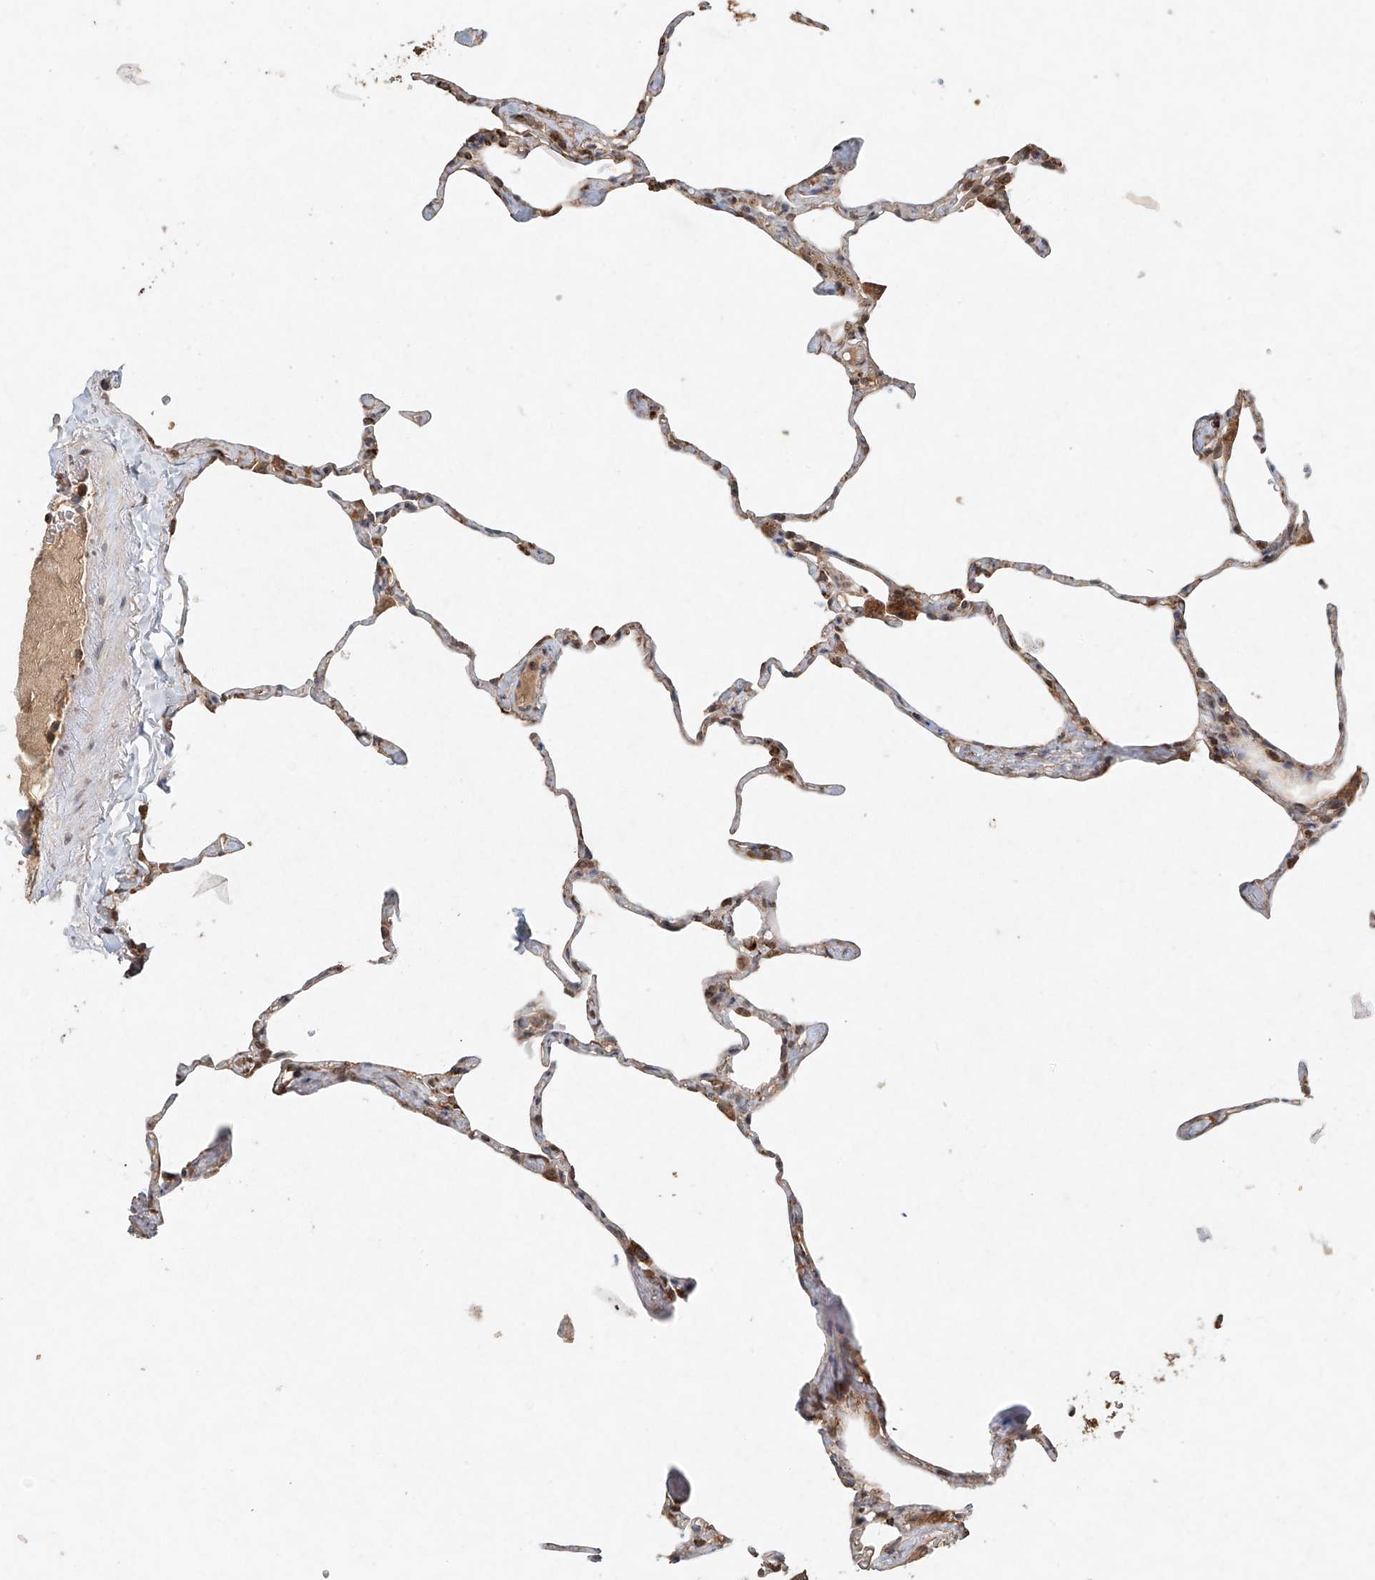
{"staining": {"intensity": "negative", "quantity": "none", "location": "none"}, "tissue": "lung", "cell_type": "Alveolar cells", "image_type": "normal", "snomed": [{"axis": "morphology", "description": "Normal tissue, NOS"}, {"axis": "topography", "description": "Lung"}], "caption": "Immunohistochemistry histopathology image of normal human lung stained for a protein (brown), which demonstrates no staining in alveolar cells. (Brightfield microscopy of DAB immunohistochemistry (IHC) at high magnification).", "gene": "DCAF11", "patient": {"sex": "male", "age": 65}}